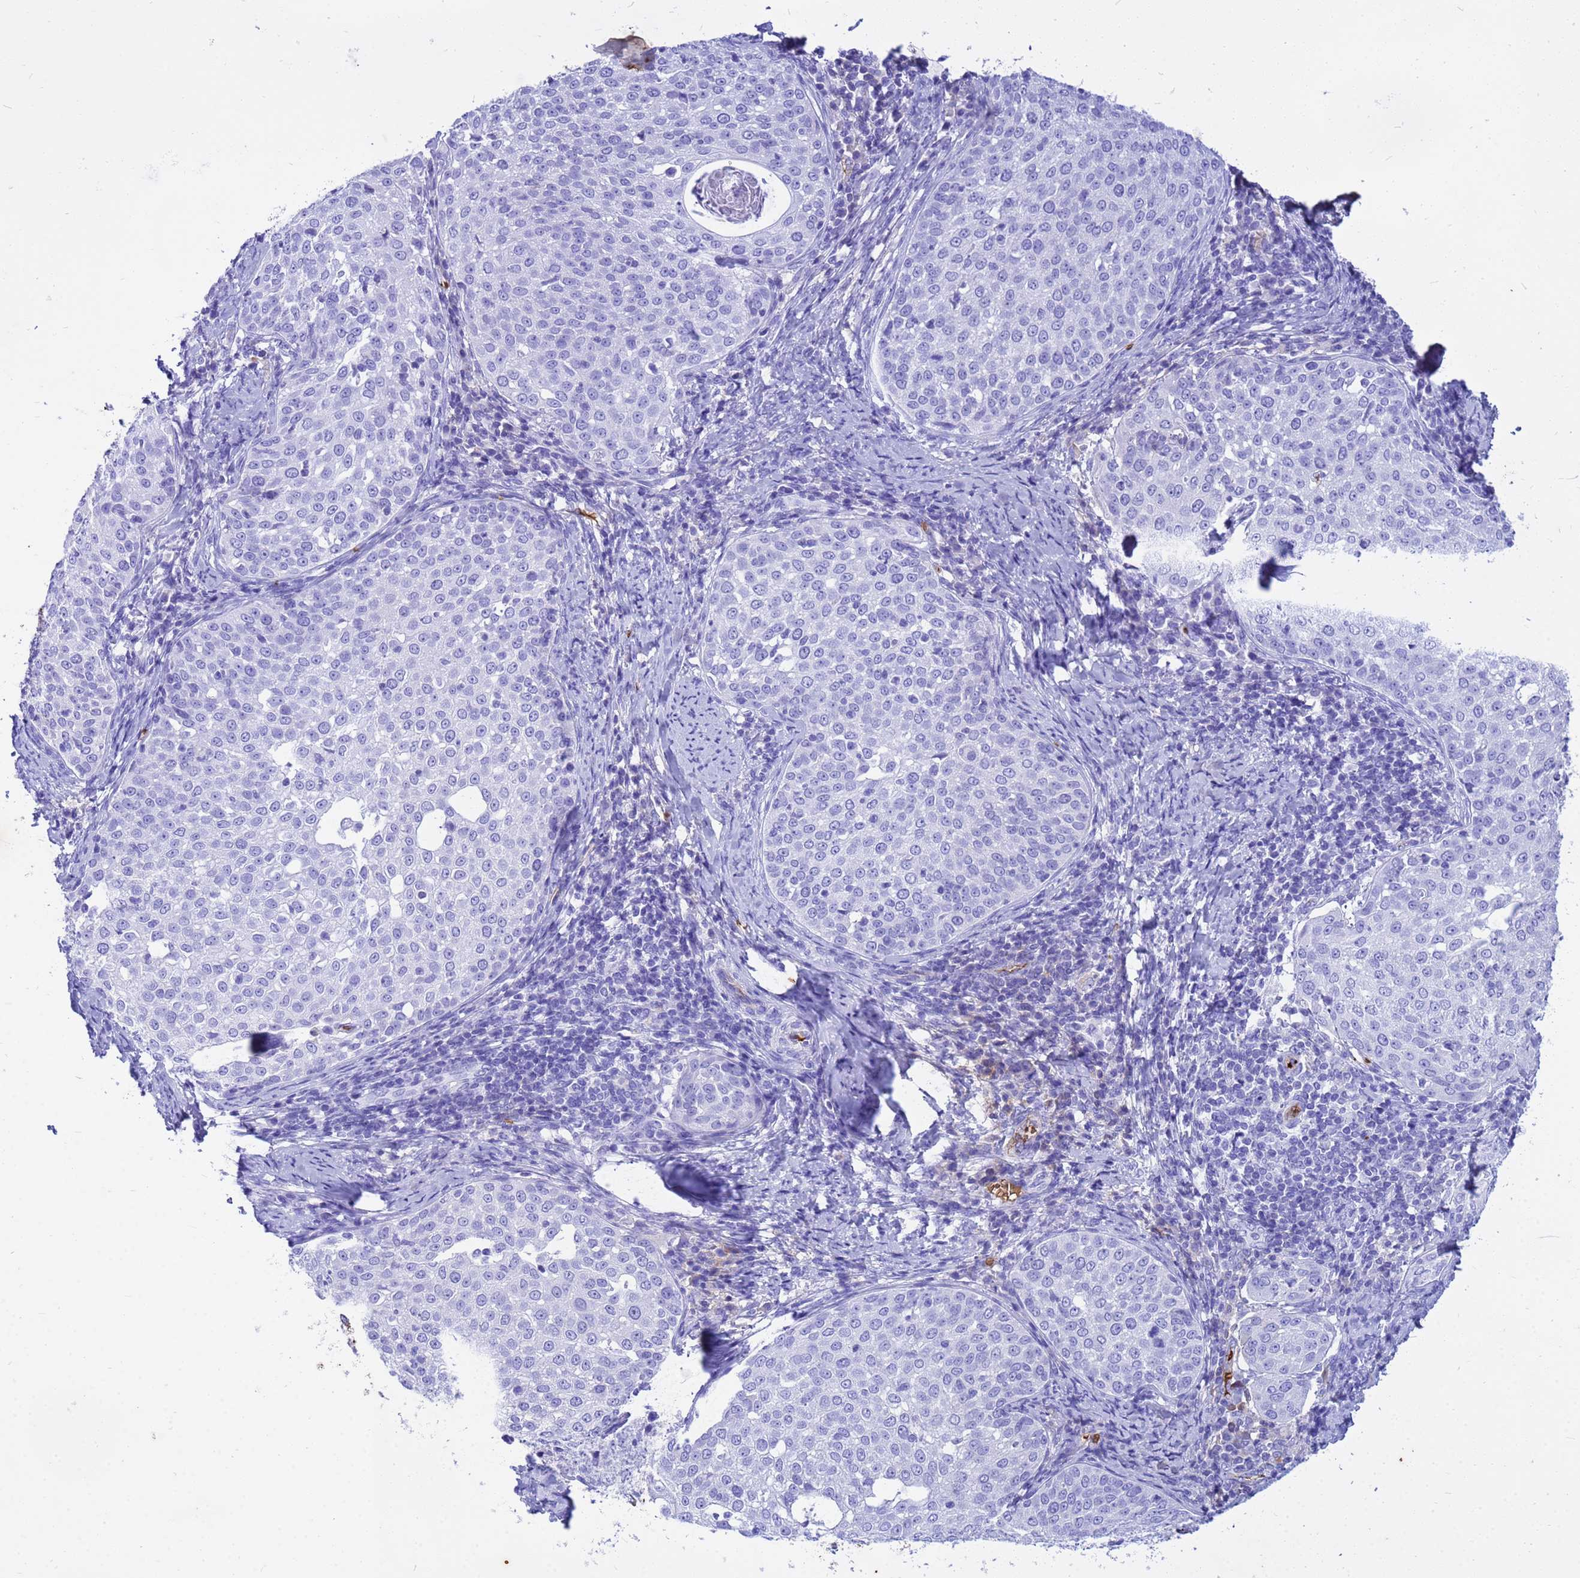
{"staining": {"intensity": "negative", "quantity": "none", "location": "none"}, "tissue": "cervical cancer", "cell_type": "Tumor cells", "image_type": "cancer", "snomed": [{"axis": "morphology", "description": "Squamous cell carcinoma, NOS"}, {"axis": "topography", "description": "Cervix"}], "caption": "Squamous cell carcinoma (cervical) was stained to show a protein in brown. There is no significant staining in tumor cells.", "gene": "HBA2", "patient": {"sex": "female", "age": 57}}